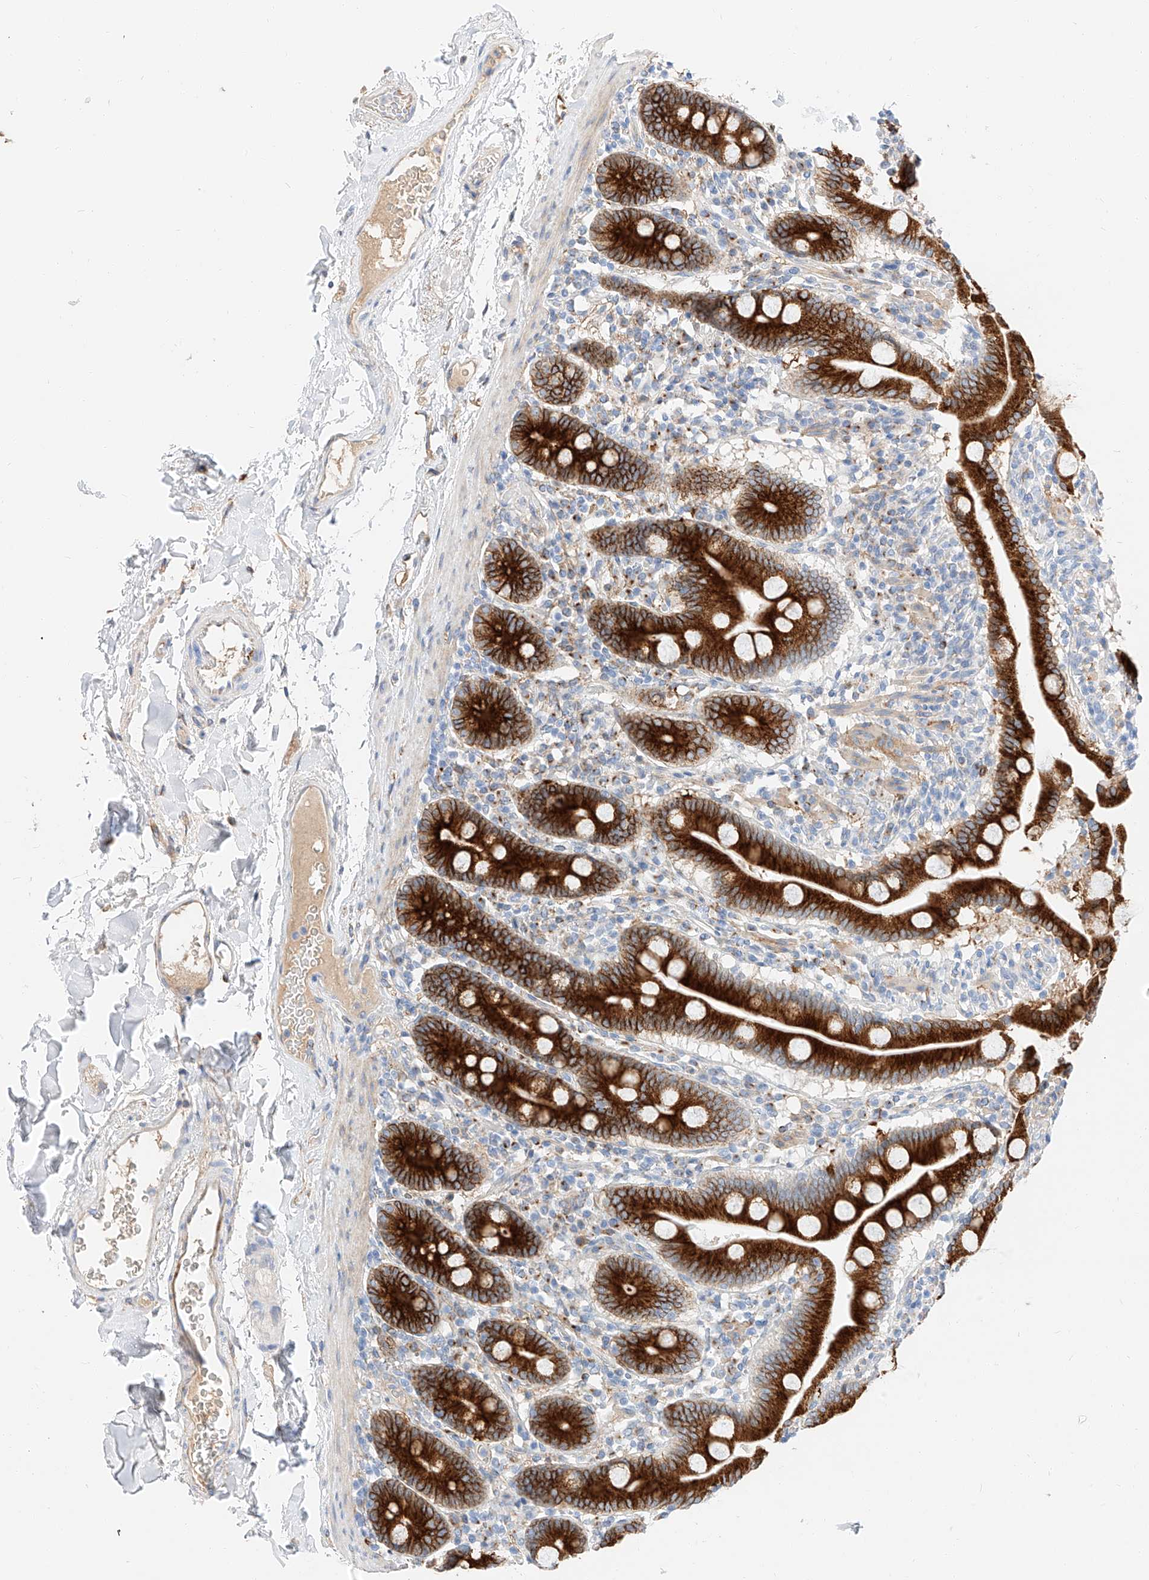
{"staining": {"intensity": "strong", "quantity": ">75%", "location": "cytoplasmic/membranous"}, "tissue": "duodenum", "cell_type": "Glandular cells", "image_type": "normal", "snomed": [{"axis": "morphology", "description": "Normal tissue, NOS"}, {"axis": "topography", "description": "Duodenum"}], "caption": "This image displays normal duodenum stained with IHC to label a protein in brown. The cytoplasmic/membranous of glandular cells show strong positivity for the protein. Nuclei are counter-stained blue.", "gene": "MAP7", "patient": {"sex": "male", "age": 55}}